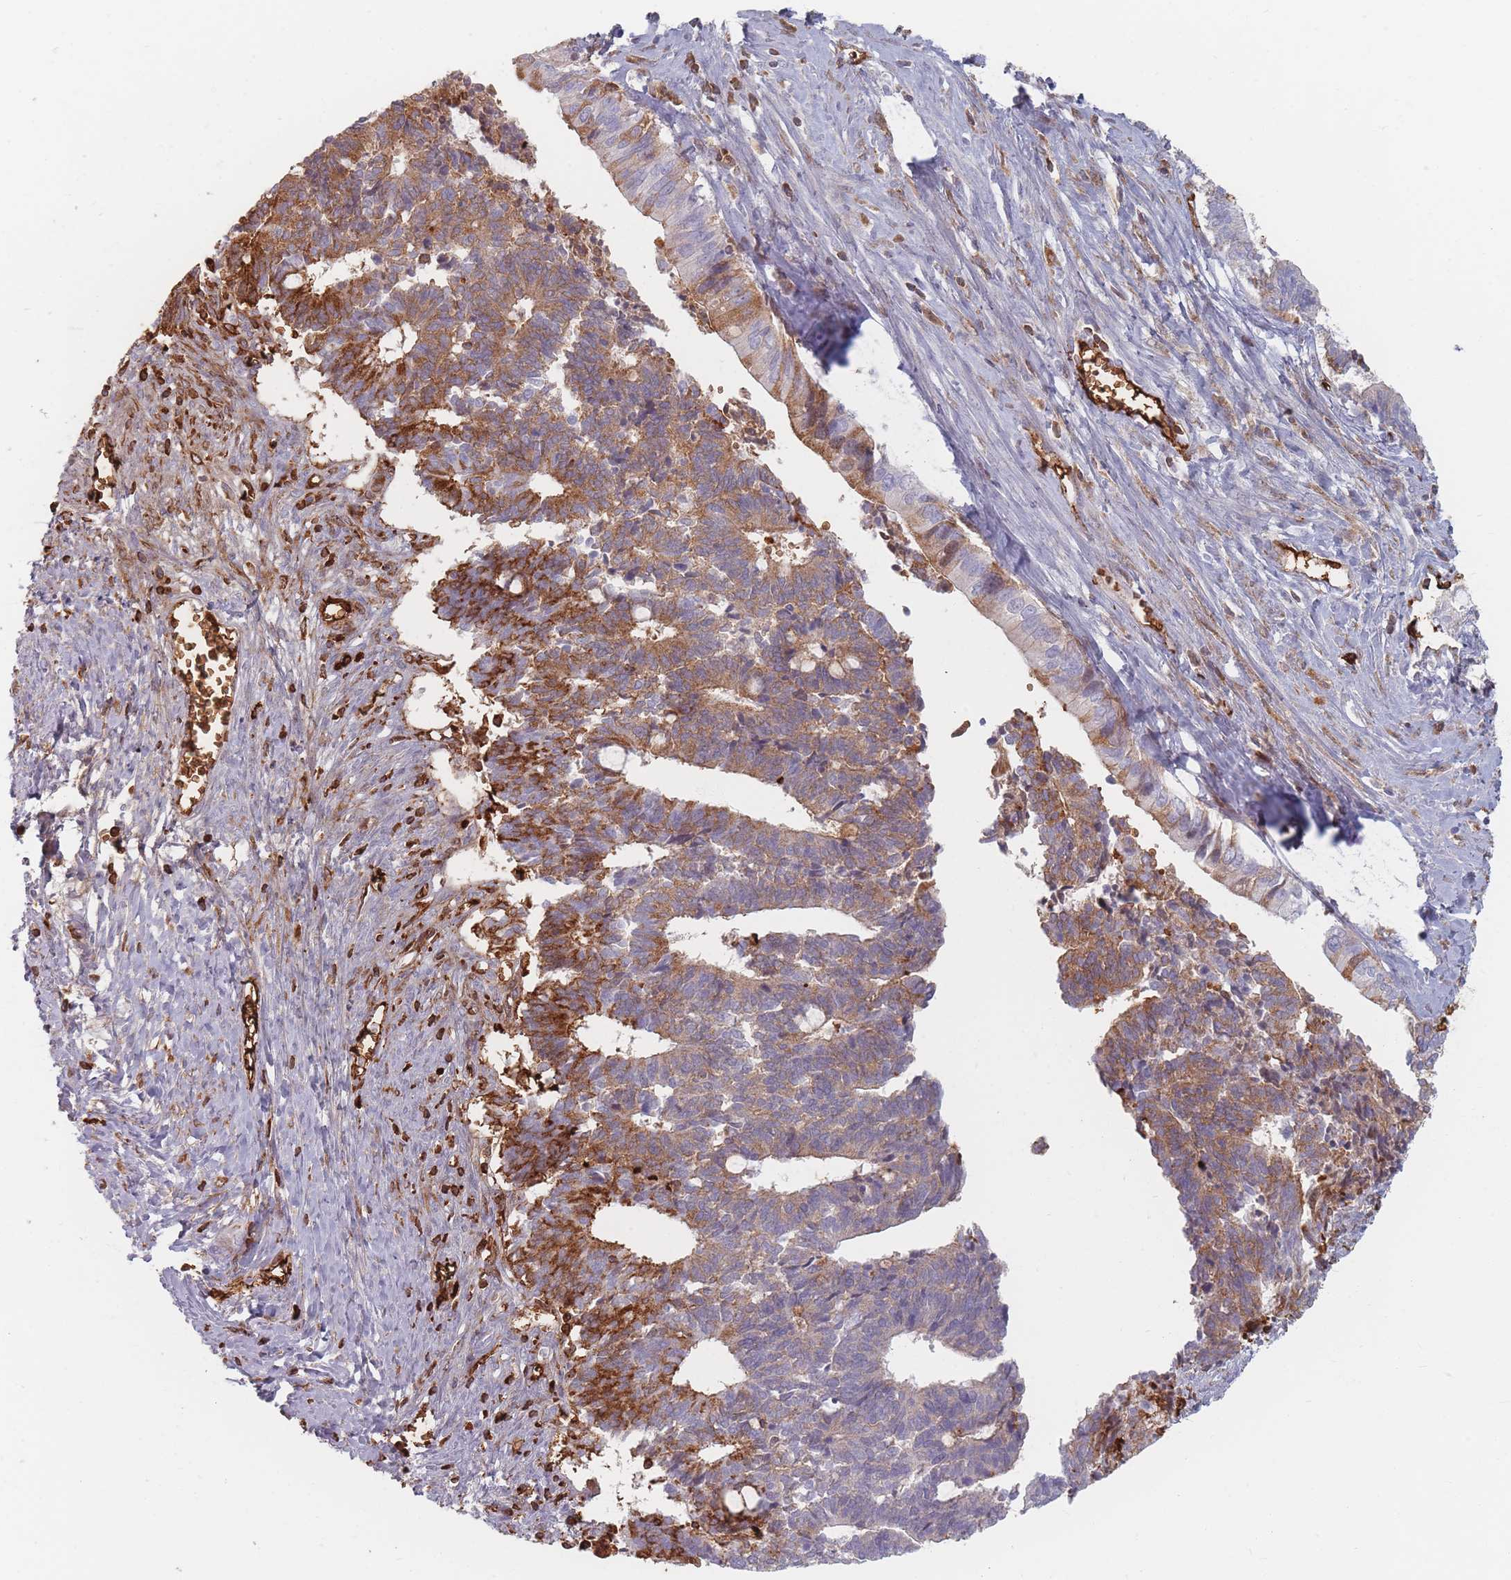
{"staining": {"intensity": "moderate", "quantity": ">75%", "location": "cytoplasmic/membranous"}, "tissue": "cervical cancer", "cell_type": "Tumor cells", "image_type": "cancer", "snomed": [{"axis": "morphology", "description": "Adenocarcinoma, NOS"}, {"axis": "topography", "description": "Cervix"}], "caption": "Protein analysis of cervical adenocarcinoma tissue reveals moderate cytoplasmic/membranous expression in about >75% of tumor cells.", "gene": "SLC2A6", "patient": {"sex": "female", "age": 44}}